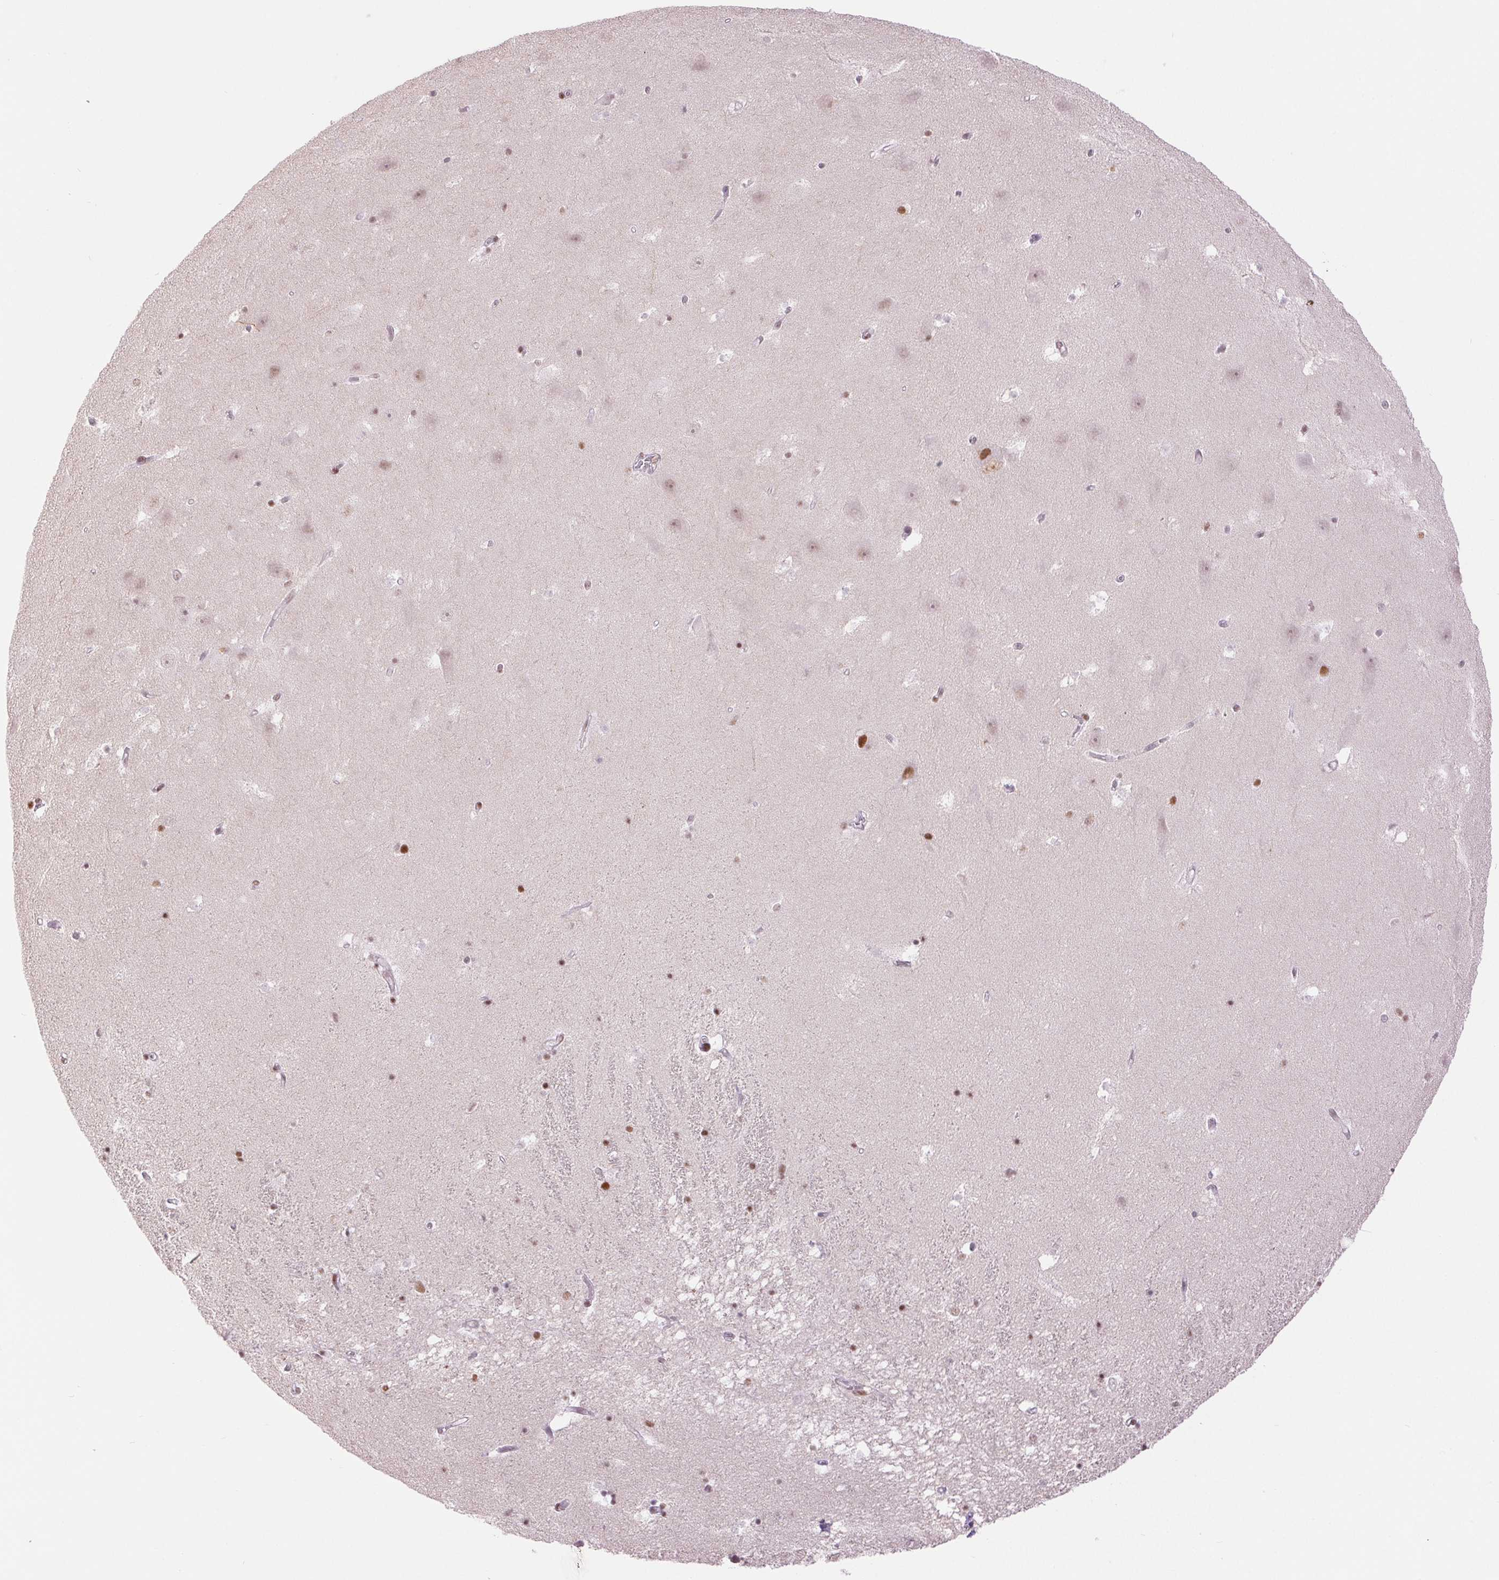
{"staining": {"intensity": "moderate", "quantity": "<25%", "location": "nuclear"}, "tissue": "hippocampus", "cell_type": "Glial cells", "image_type": "normal", "snomed": [{"axis": "morphology", "description": "Normal tissue, NOS"}, {"axis": "topography", "description": "Hippocampus"}], "caption": "DAB (3,3'-diaminobenzidine) immunohistochemical staining of benign human hippocampus reveals moderate nuclear protein expression in approximately <25% of glial cells. The protein of interest is shown in brown color, while the nuclei are stained blue.", "gene": "ZFR2", "patient": {"sex": "male", "age": 58}}